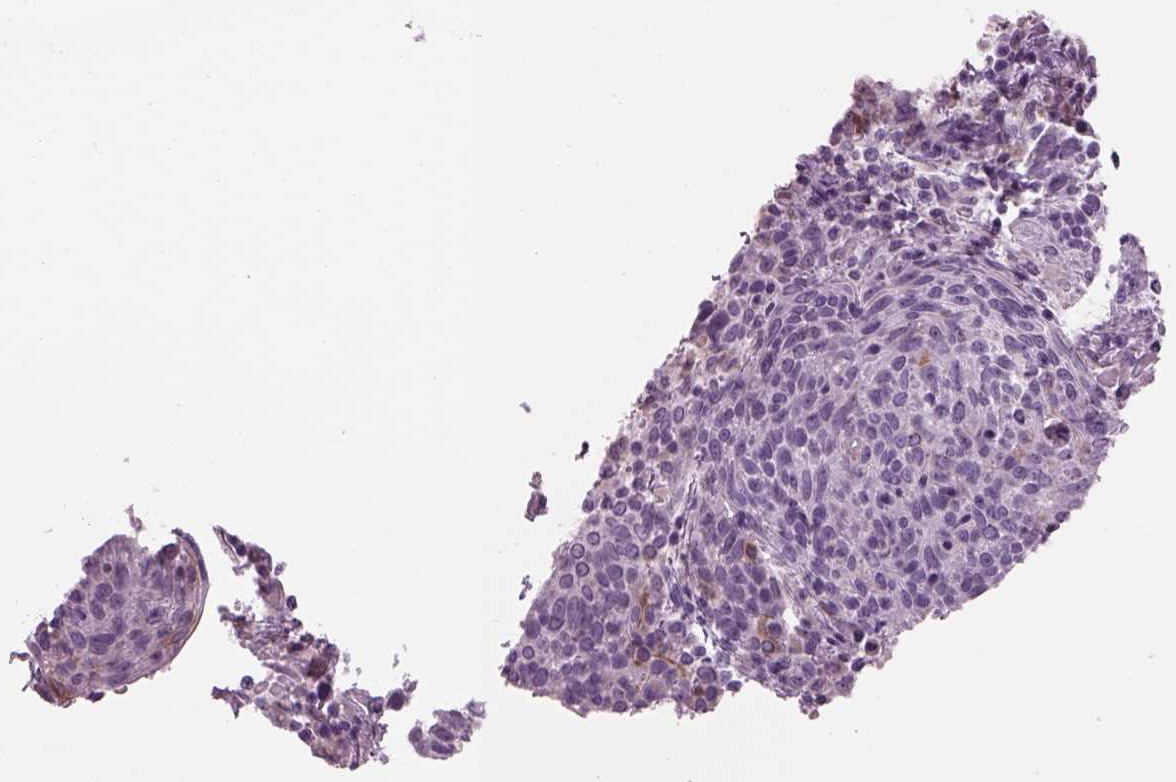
{"staining": {"intensity": "negative", "quantity": "none", "location": "none"}, "tissue": "cervical cancer", "cell_type": "Tumor cells", "image_type": "cancer", "snomed": [{"axis": "morphology", "description": "Squamous cell carcinoma, NOS"}, {"axis": "topography", "description": "Cervix"}], "caption": "This is an immunohistochemistry histopathology image of human cervical cancer. There is no positivity in tumor cells.", "gene": "PRR9", "patient": {"sex": "female", "age": 61}}